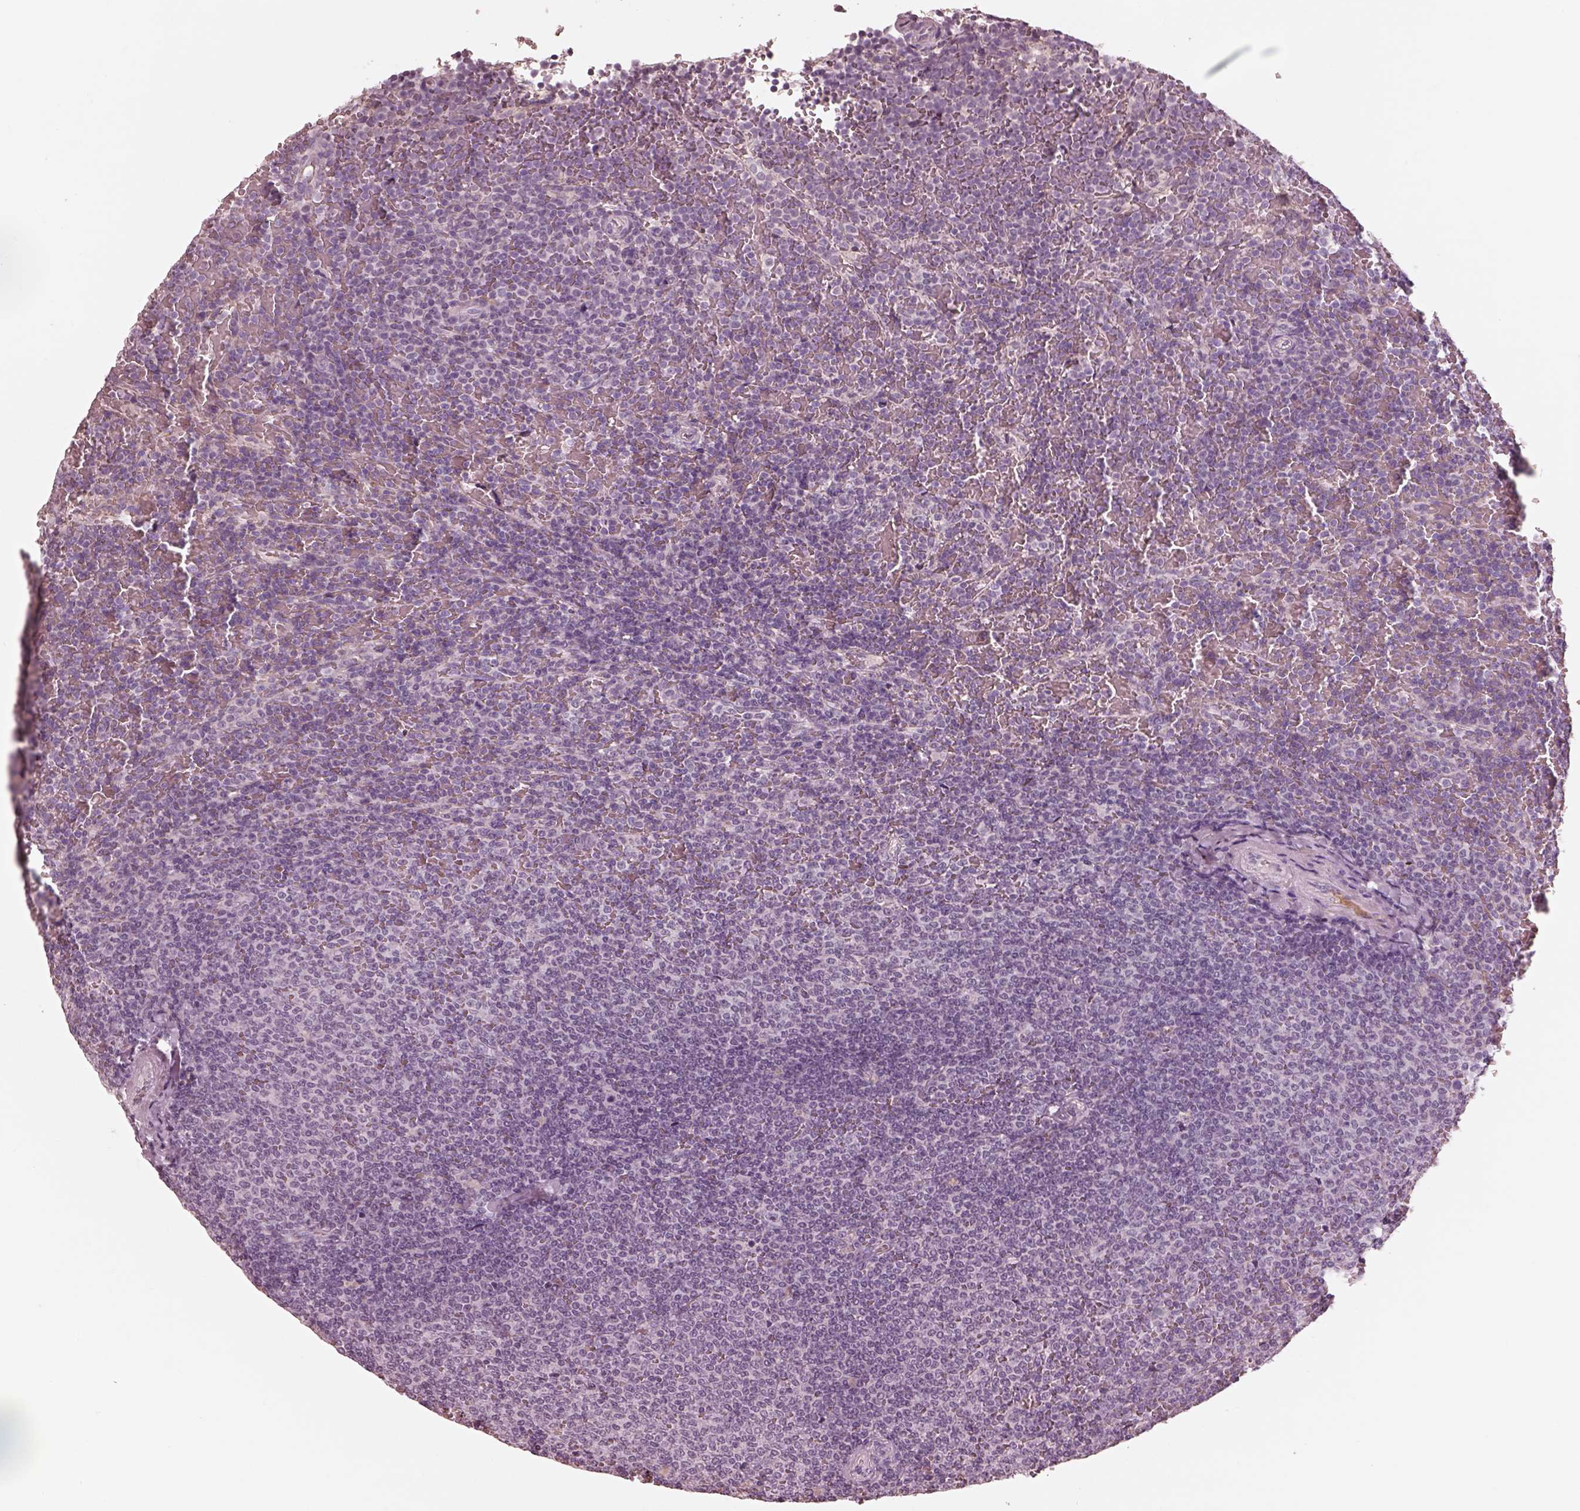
{"staining": {"intensity": "negative", "quantity": "none", "location": "none"}, "tissue": "lymphoma", "cell_type": "Tumor cells", "image_type": "cancer", "snomed": [{"axis": "morphology", "description": "Malignant lymphoma, non-Hodgkin's type, Low grade"}, {"axis": "topography", "description": "Spleen"}], "caption": "High magnification brightfield microscopy of malignant lymphoma, non-Hodgkin's type (low-grade) stained with DAB (brown) and counterstained with hematoxylin (blue): tumor cells show no significant positivity. (IHC, brightfield microscopy, high magnification).", "gene": "KCNA2", "patient": {"sex": "female", "age": 77}}